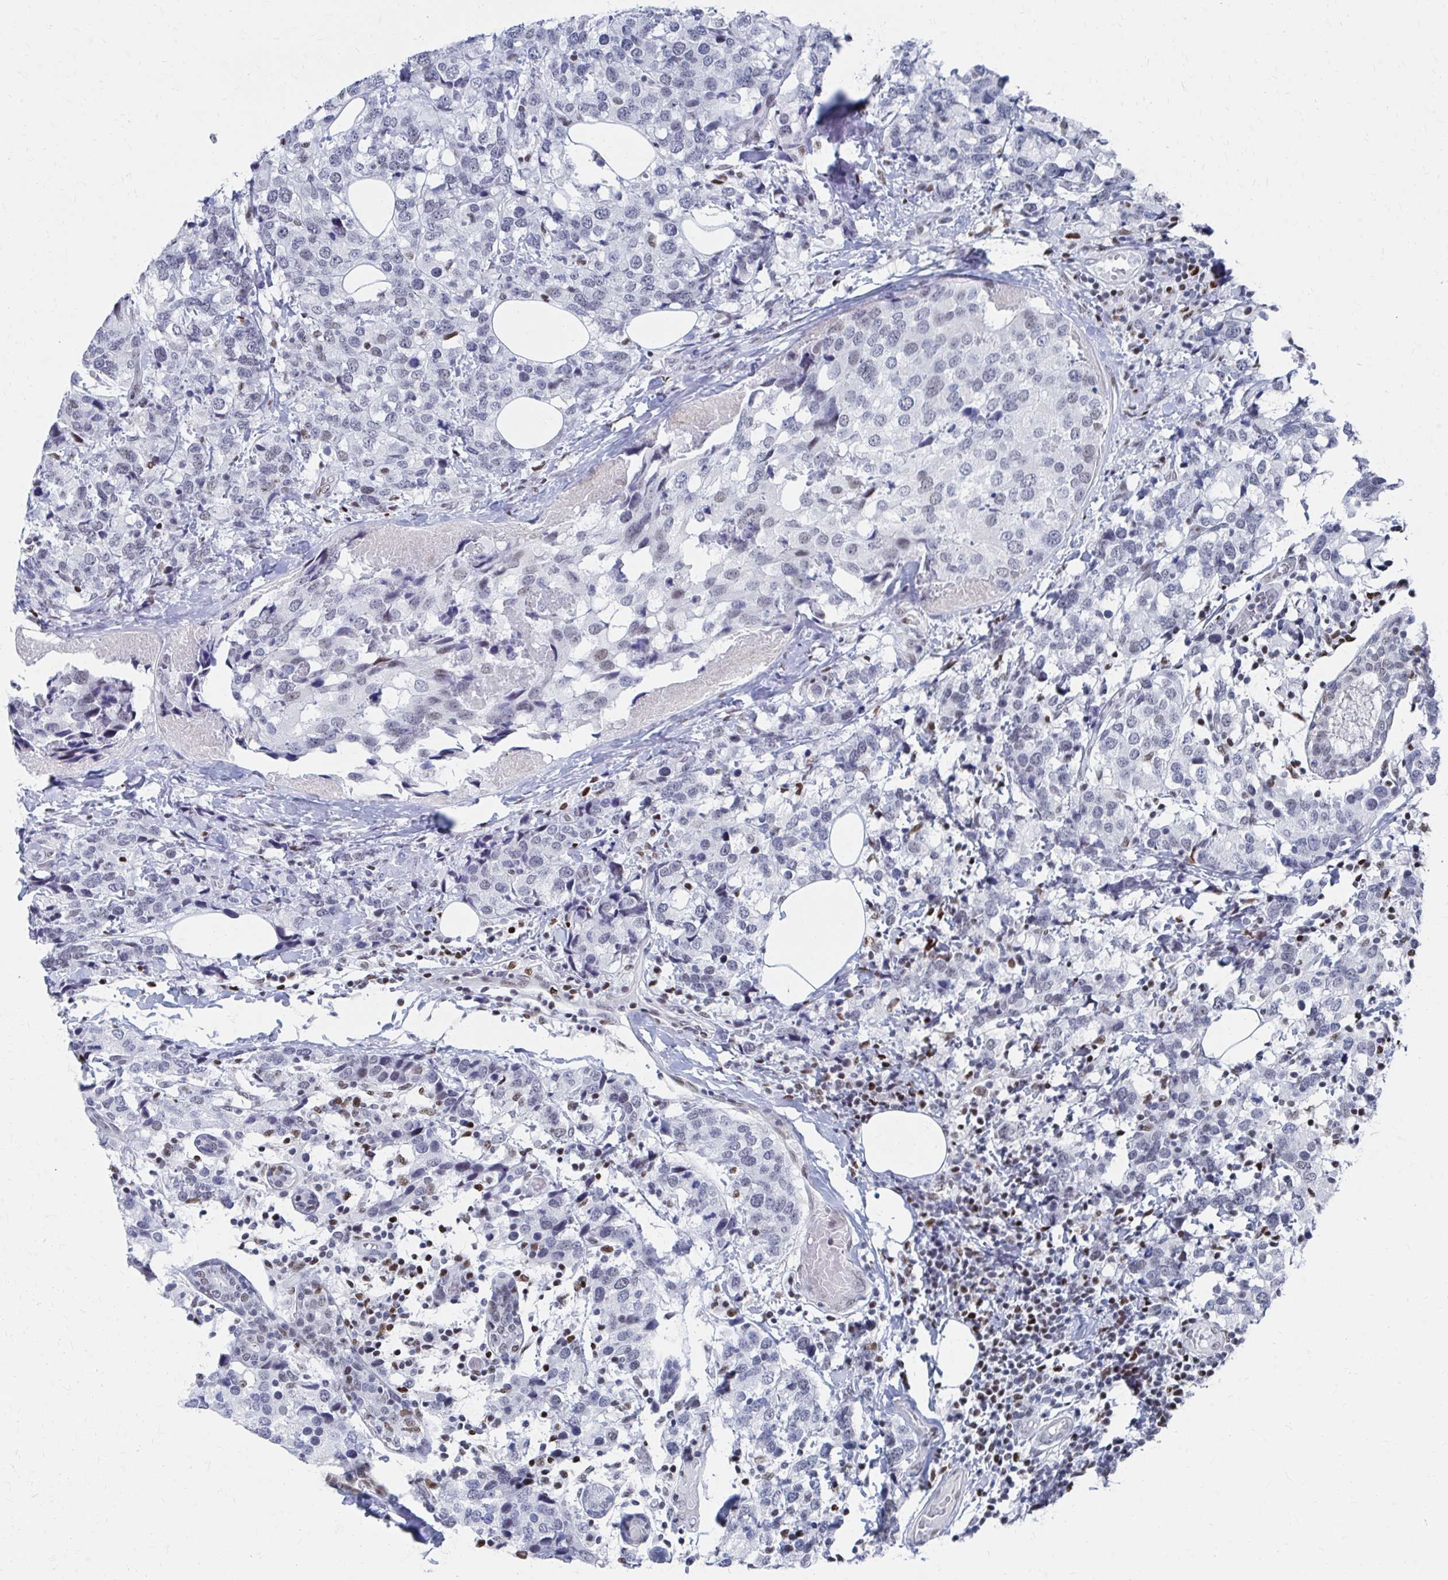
{"staining": {"intensity": "weak", "quantity": "<25%", "location": "nuclear"}, "tissue": "breast cancer", "cell_type": "Tumor cells", "image_type": "cancer", "snomed": [{"axis": "morphology", "description": "Lobular carcinoma"}, {"axis": "topography", "description": "Breast"}], "caption": "Tumor cells are negative for protein expression in human breast cancer. The staining is performed using DAB (3,3'-diaminobenzidine) brown chromogen with nuclei counter-stained in using hematoxylin.", "gene": "CDIN1", "patient": {"sex": "female", "age": 59}}